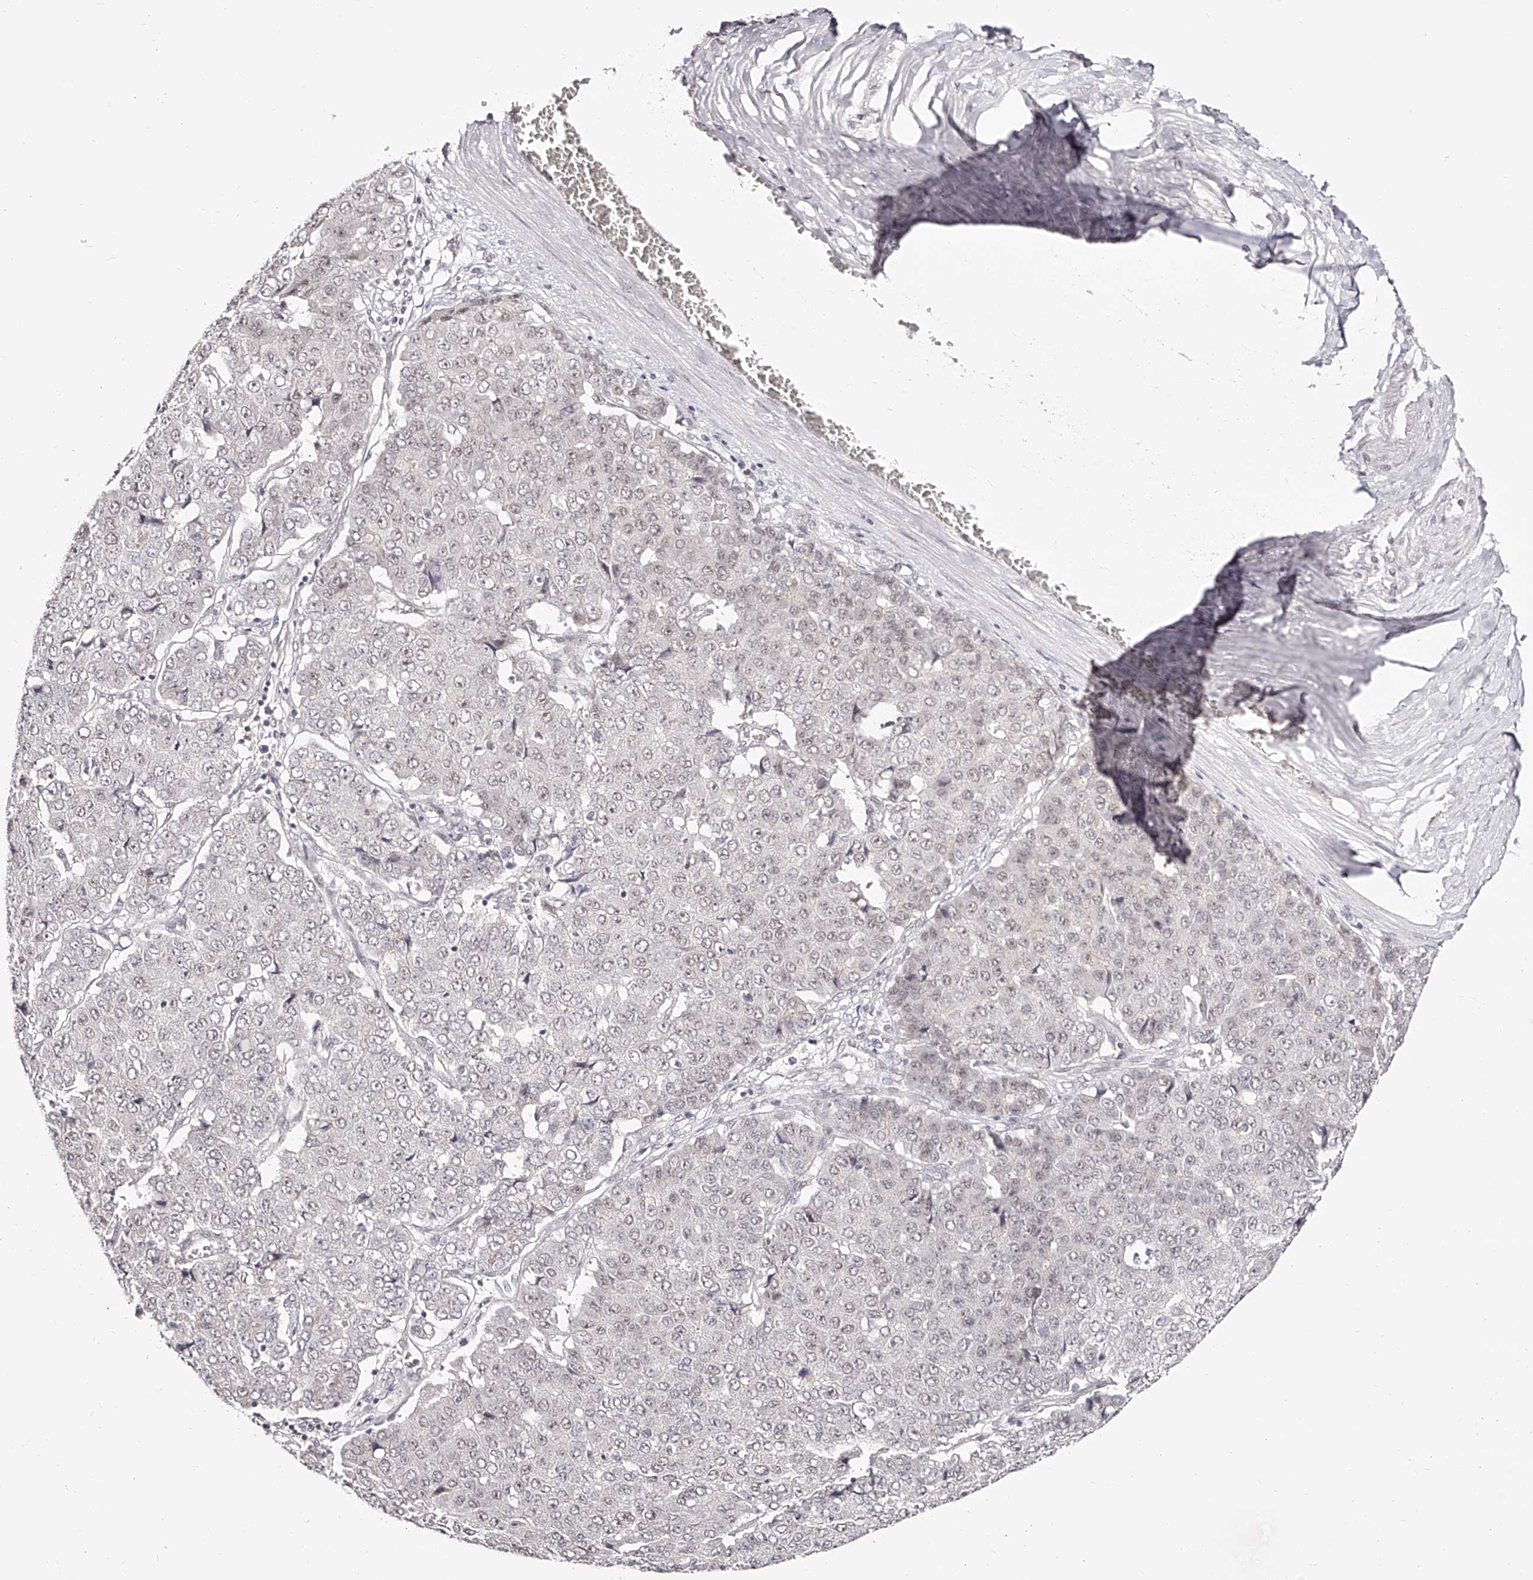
{"staining": {"intensity": "negative", "quantity": "none", "location": "none"}, "tissue": "pancreatic cancer", "cell_type": "Tumor cells", "image_type": "cancer", "snomed": [{"axis": "morphology", "description": "Adenocarcinoma, NOS"}, {"axis": "topography", "description": "Pancreas"}], "caption": "Immunohistochemistry of human adenocarcinoma (pancreatic) exhibits no staining in tumor cells.", "gene": "USF3", "patient": {"sex": "male", "age": 50}}